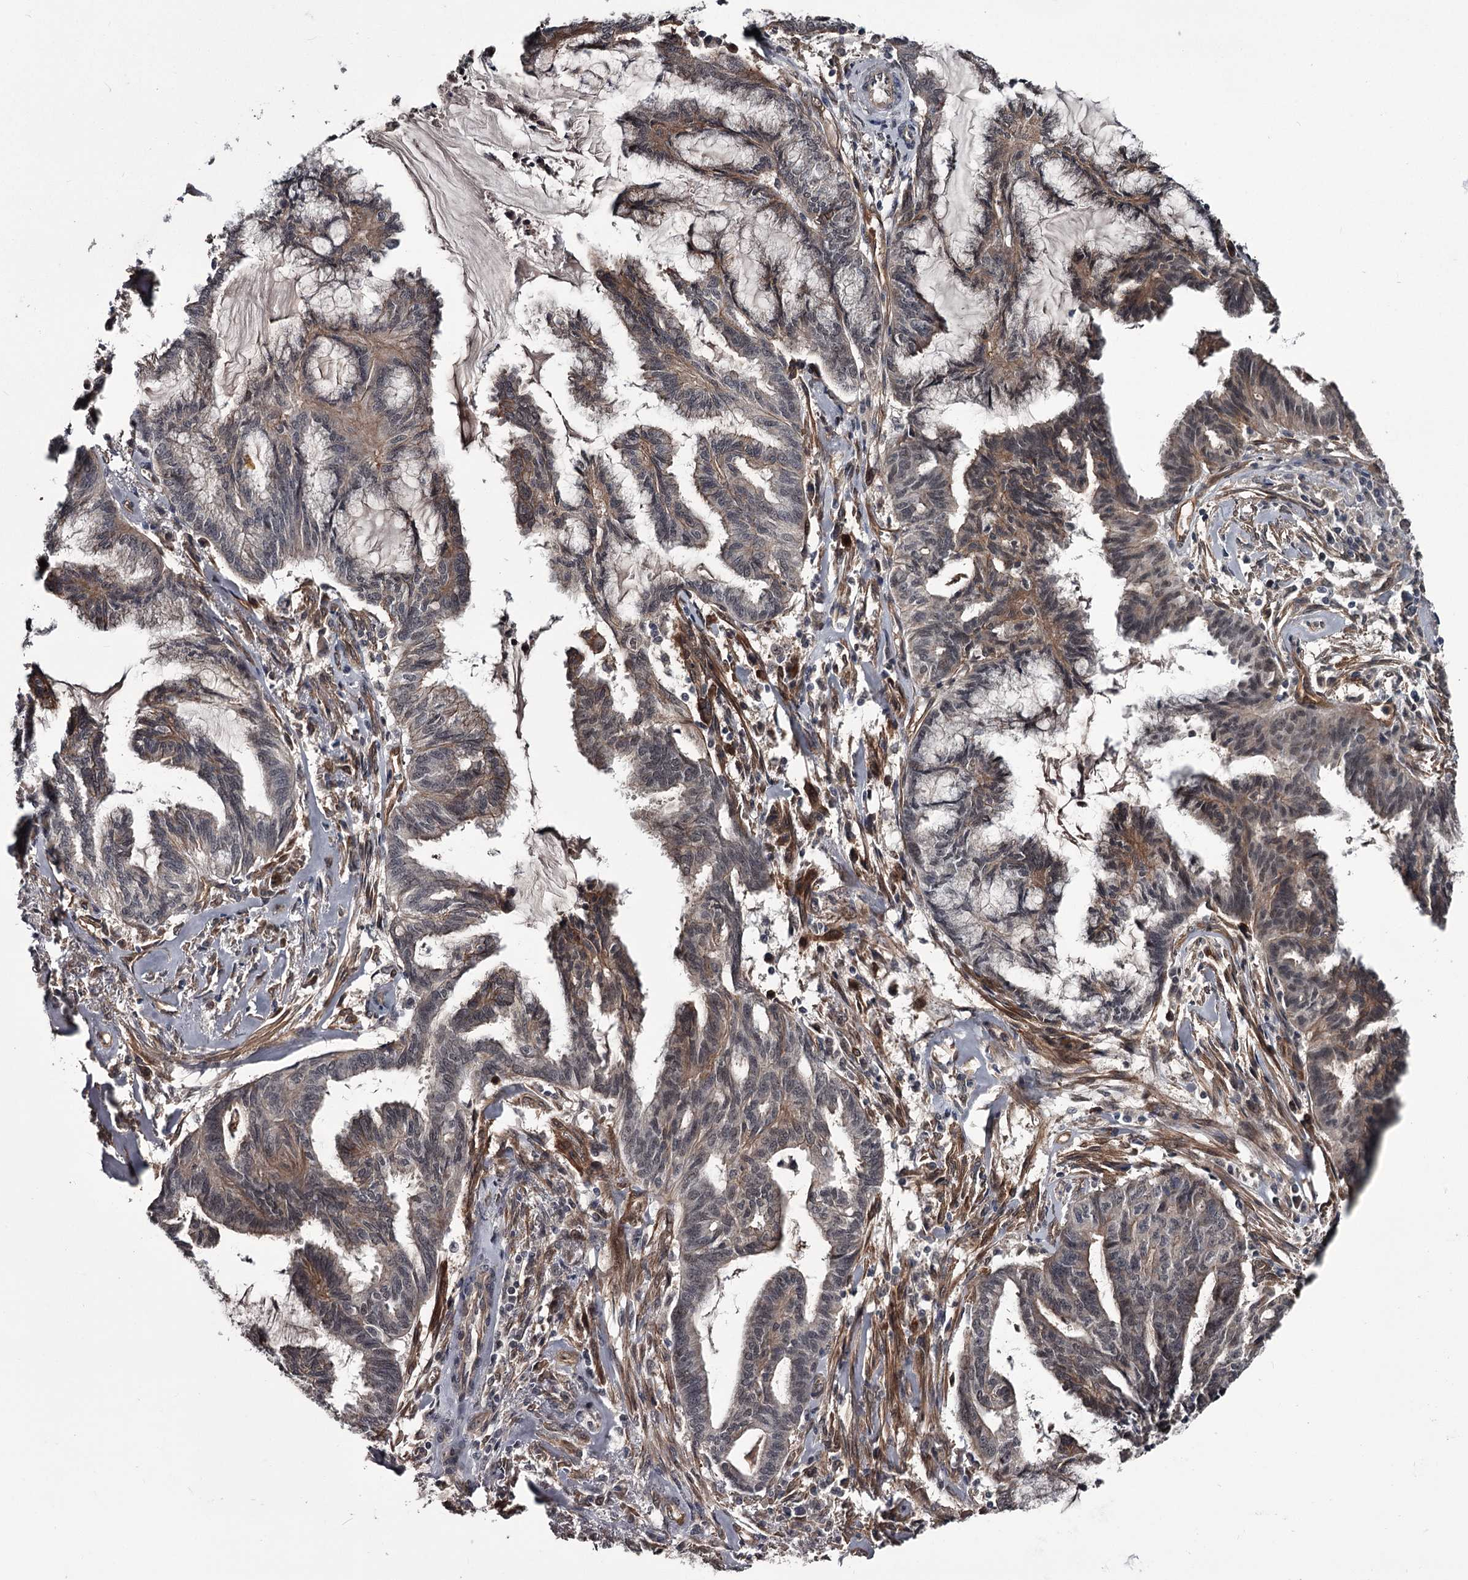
{"staining": {"intensity": "weak", "quantity": "<25%", "location": "cytoplasmic/membranous"}, "tissue": "endometrial cancer", "cell_type": "Tumor cells", "image_type": "cancer", "snomed": [{"axis": "morphology", "description": "Adenocarcinoma, NOS"}, {"axis": "topography", "description": "Endometrium"}], "caption": "This is a micrograph of immunohistochemistry staining of adenocarcinoma (endometrial), which shows no positivity in tumor cells.", "gene": "CDC42EP2", "patient": {"sex": "female", "age": 86}}